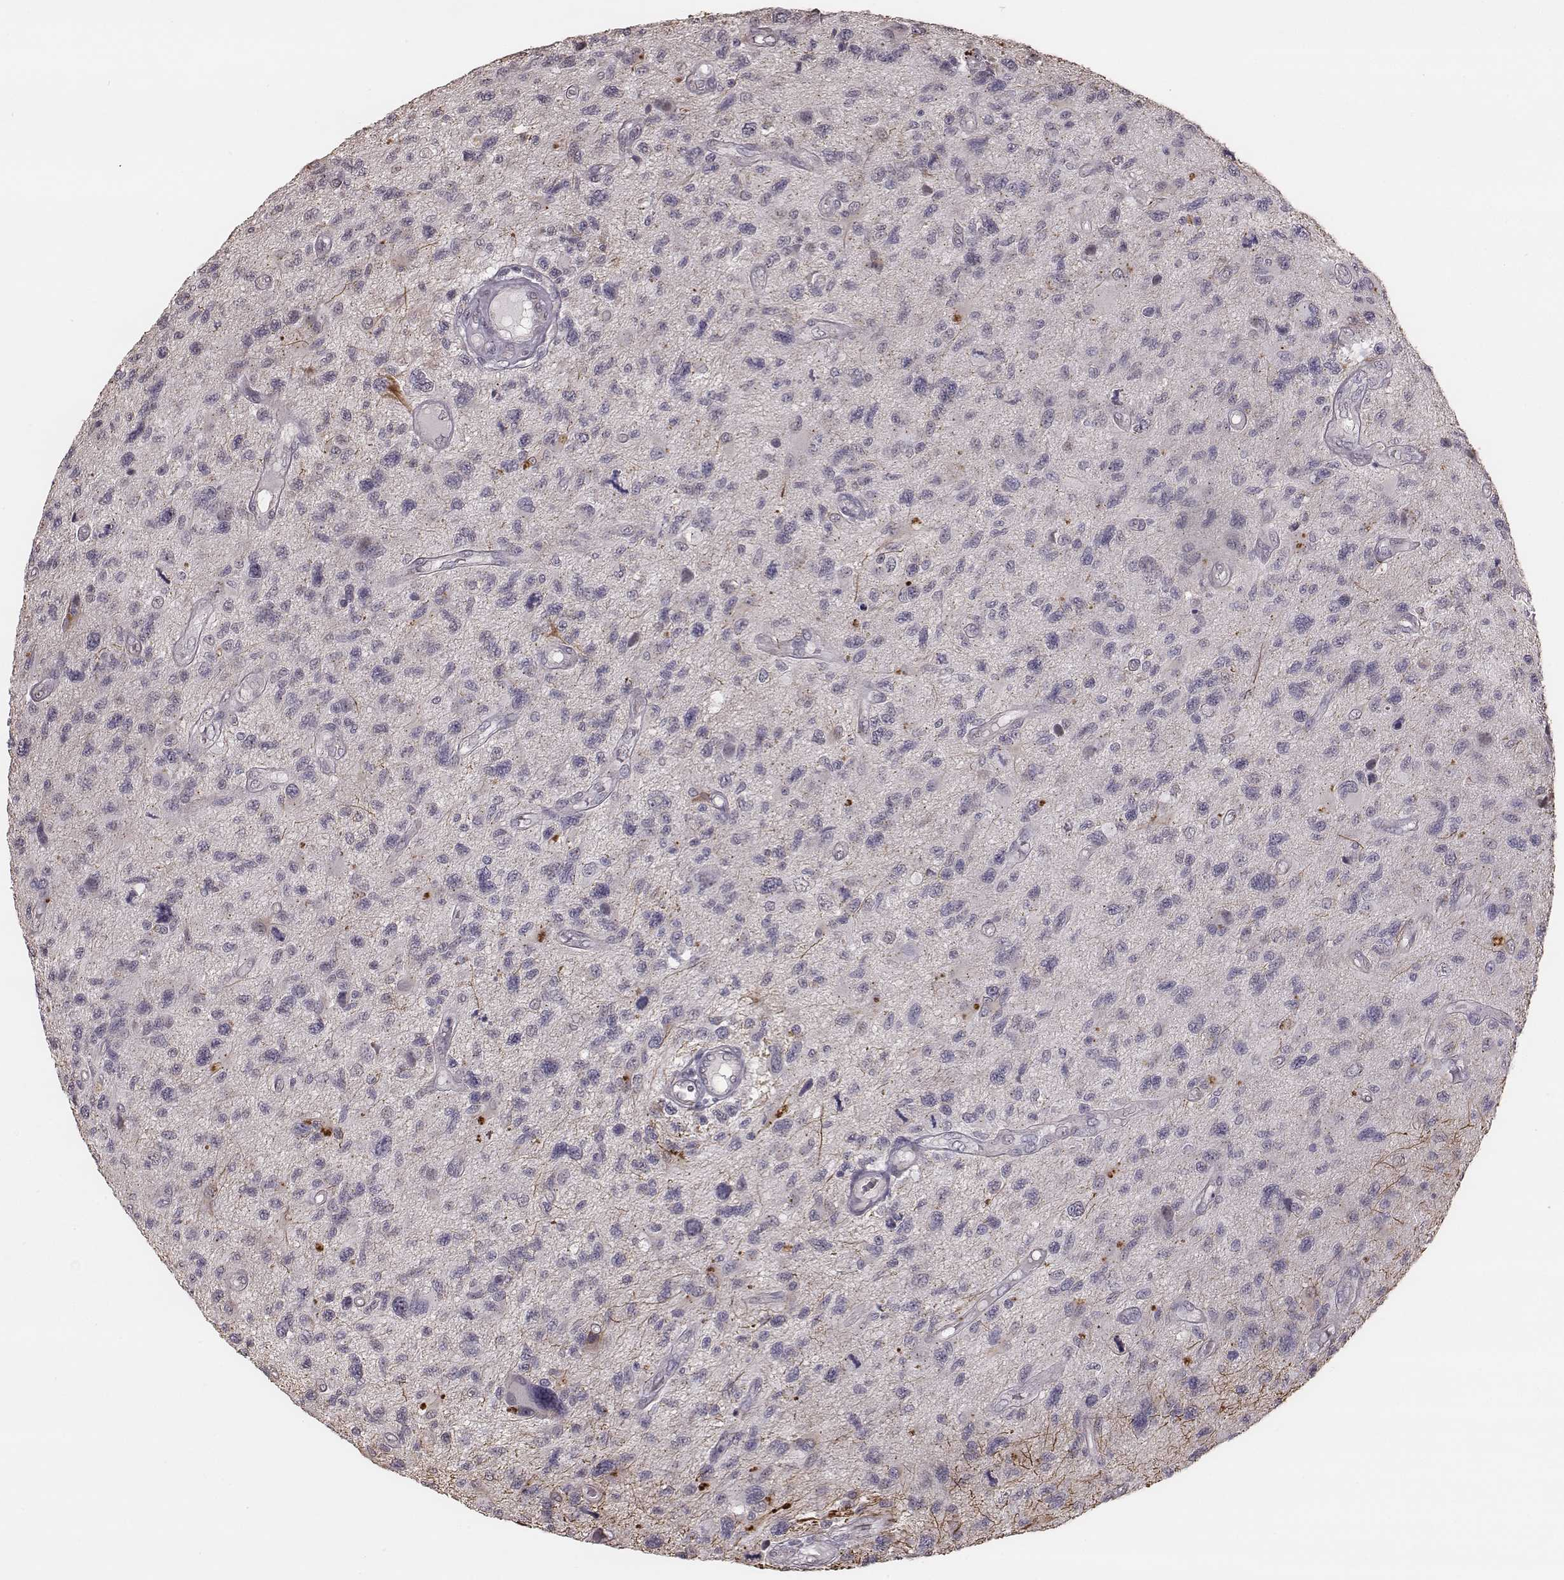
{"staining": {"intensity": "negative", "quantity": "none", "location": "none"}, "tissue": "glioma", "cell_type": "Tumor cells", "image_type": "cancer", "snomed": [{"axis": "morphology", "description": "Glioma, malignant, NOS"}, {"axis": "morphology", "description": "Glioma, malignant, High grade"}, {"axis": "topography", "description": "Brain"}], "caption": "The histopathology image reveals no significant expression in tumor cells of glioma.", "gene": "SLC7A4", "patient": {"sex": "female", "age": 71}}